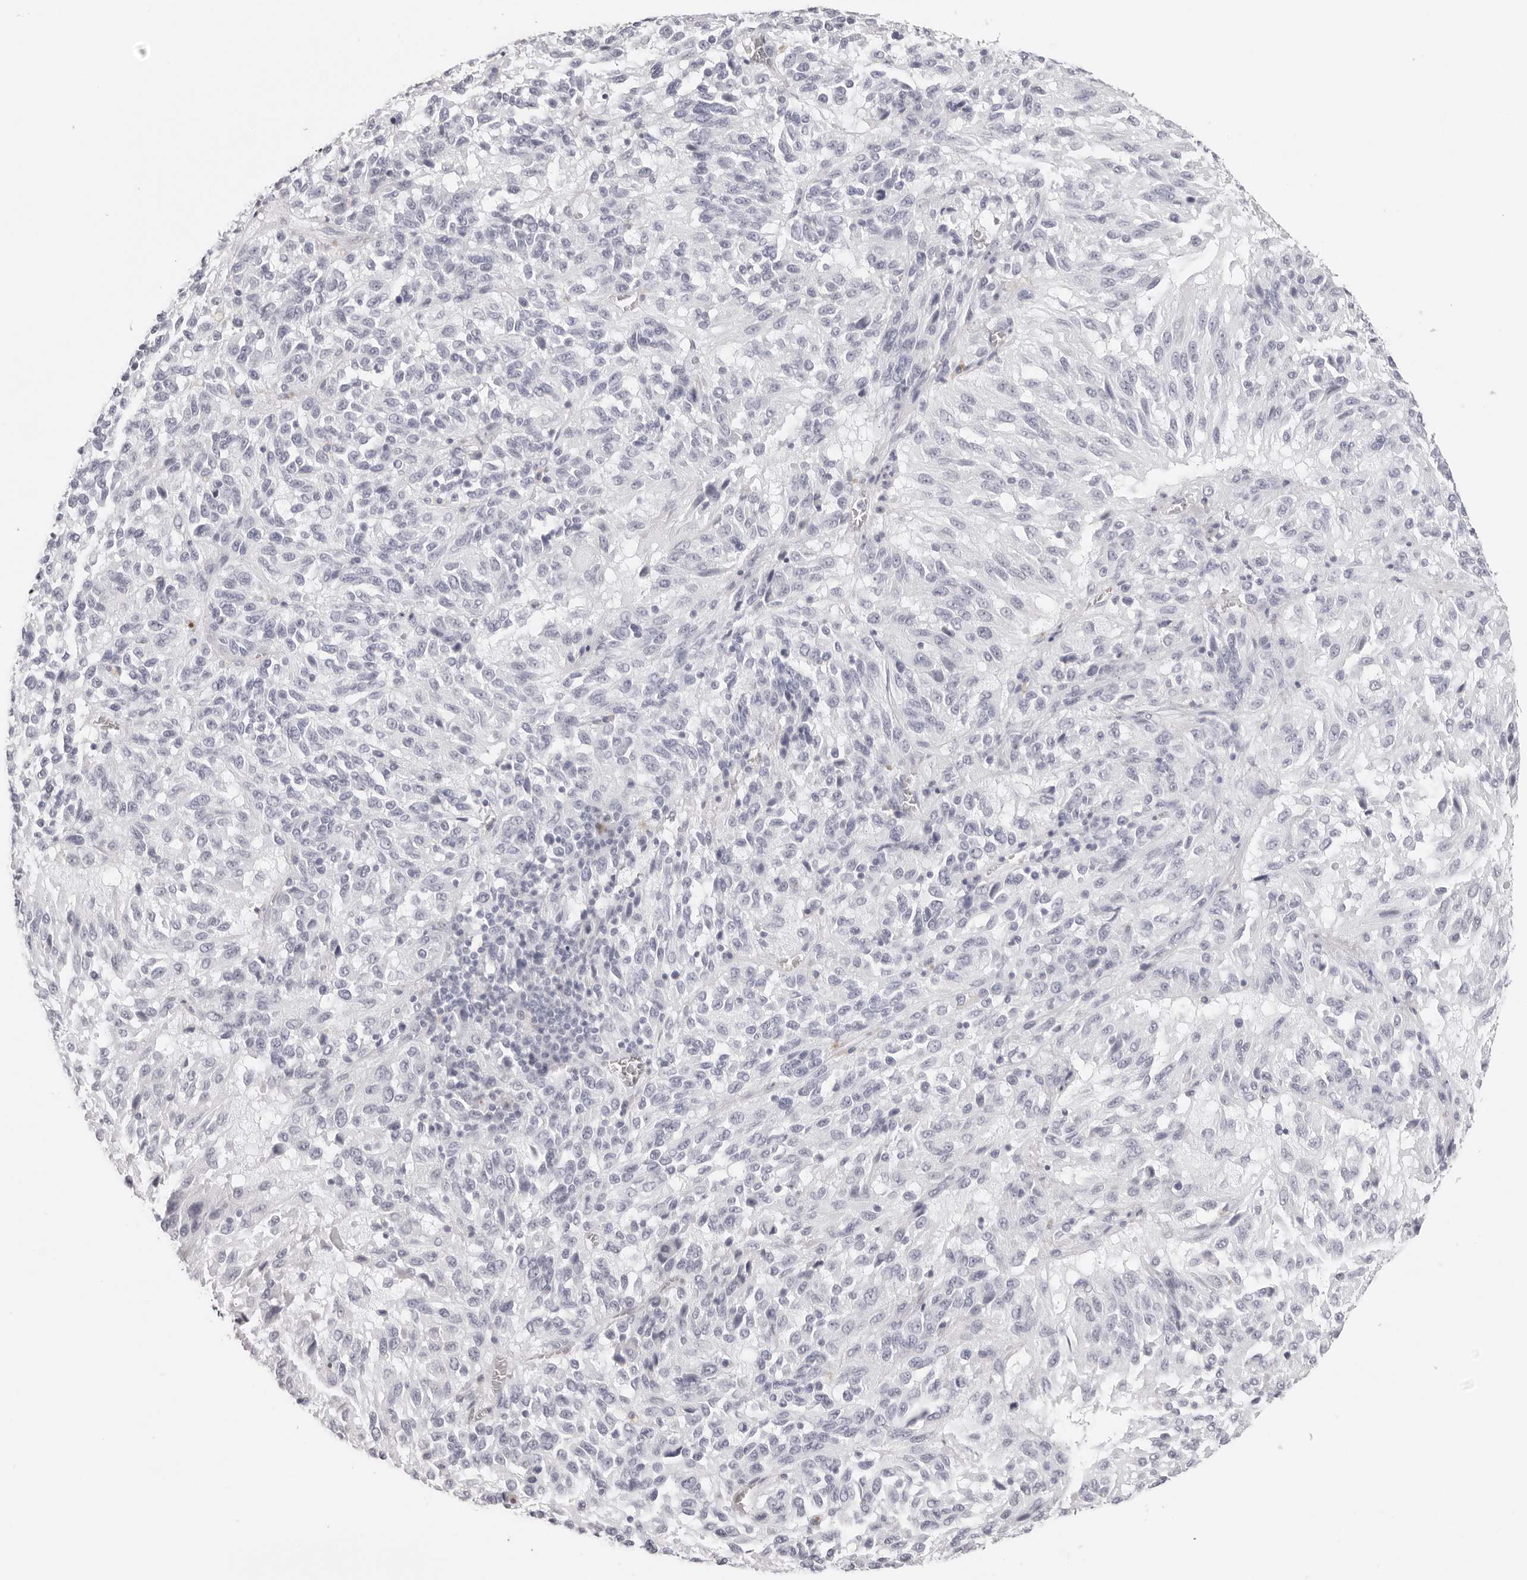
{"staining": {"intensity": "negative", "quantity": "none", "location": "none"}, "tissue": "melanoma", "cell_type": "Tumor cells", "image_type": "cancer", "snomed": [{"axis": "morphology", "description": "Malignant melanoma, Metastatic site"}, {"axis": "topography", "description": "Lung"}], "caption": "This is a photomicrograph of IHC staining of malignant melanoma (metastatic site), which shows no positivity in tumor cells. The staining was performed using DAB to visualize the protein expression in brown, while the nuclei were stained in blue with hematoxylin (Magnification: 20x).", "gene": "CST5", "patient": {"sex": "male", "age": 64}}